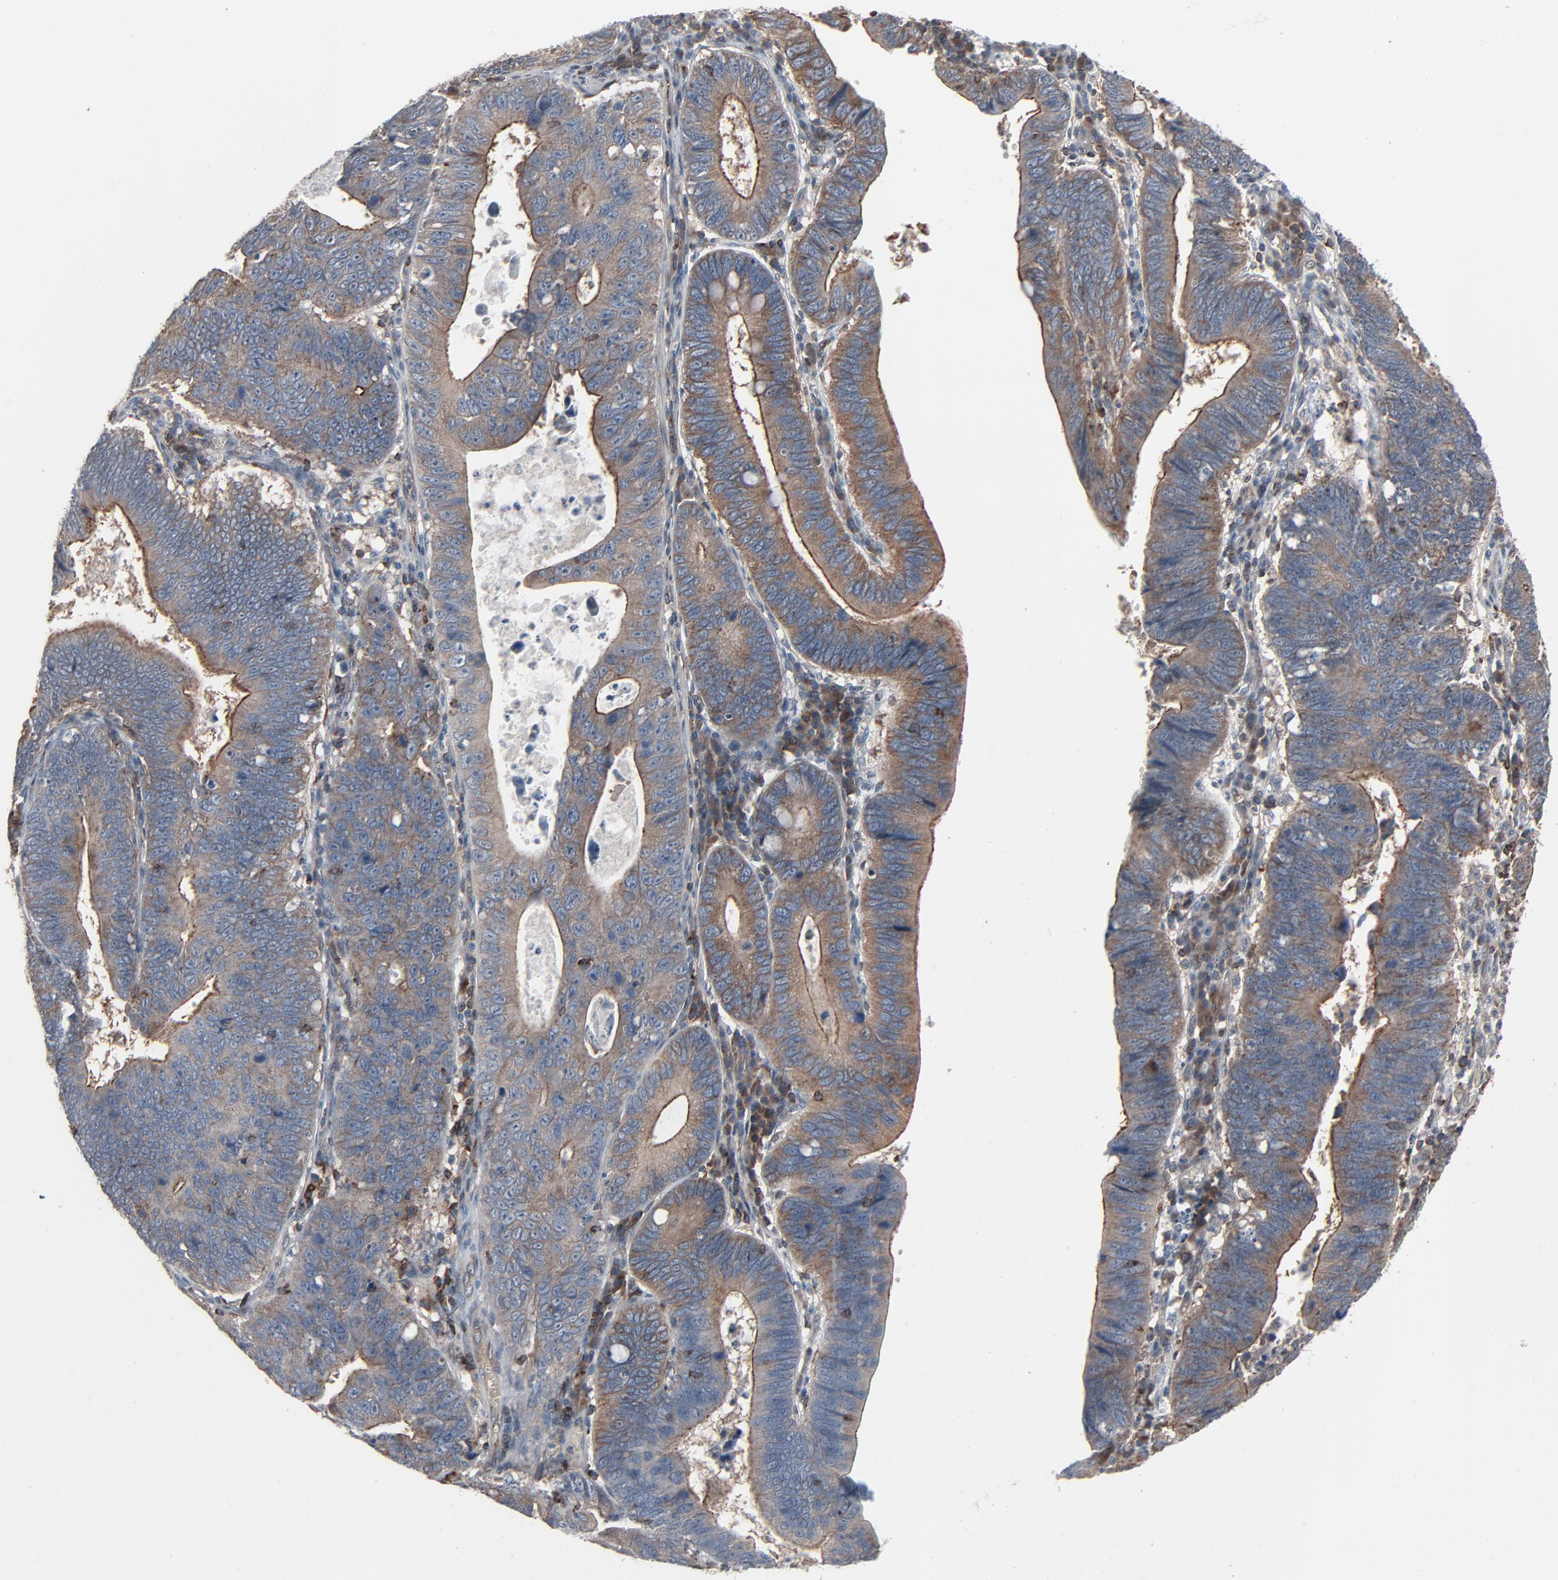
{"staining": {"intensity": "weak", "quantity": ">75%", "location": "cytoplasmic/membranous"}, "tissue": "stomach cancer", "cell_type": "Tumor cells", "image_type": "cancer", "snomed": [{"axis": "morphology", "description": "Adenocarcinoma, NOS"}, {"axis": "topography", "description": "Stomach"}], "caption": "Immunohistochemistry (IHC) (DAB (3,3'-diaminobenzidine)) staining of human stomach adenocarcinoma shows weak cytoplasmic/membranous protein expression in about >75% of tumor cells.", "gene": "OPTN", "patient": {"sex": "male", "age": 59}}